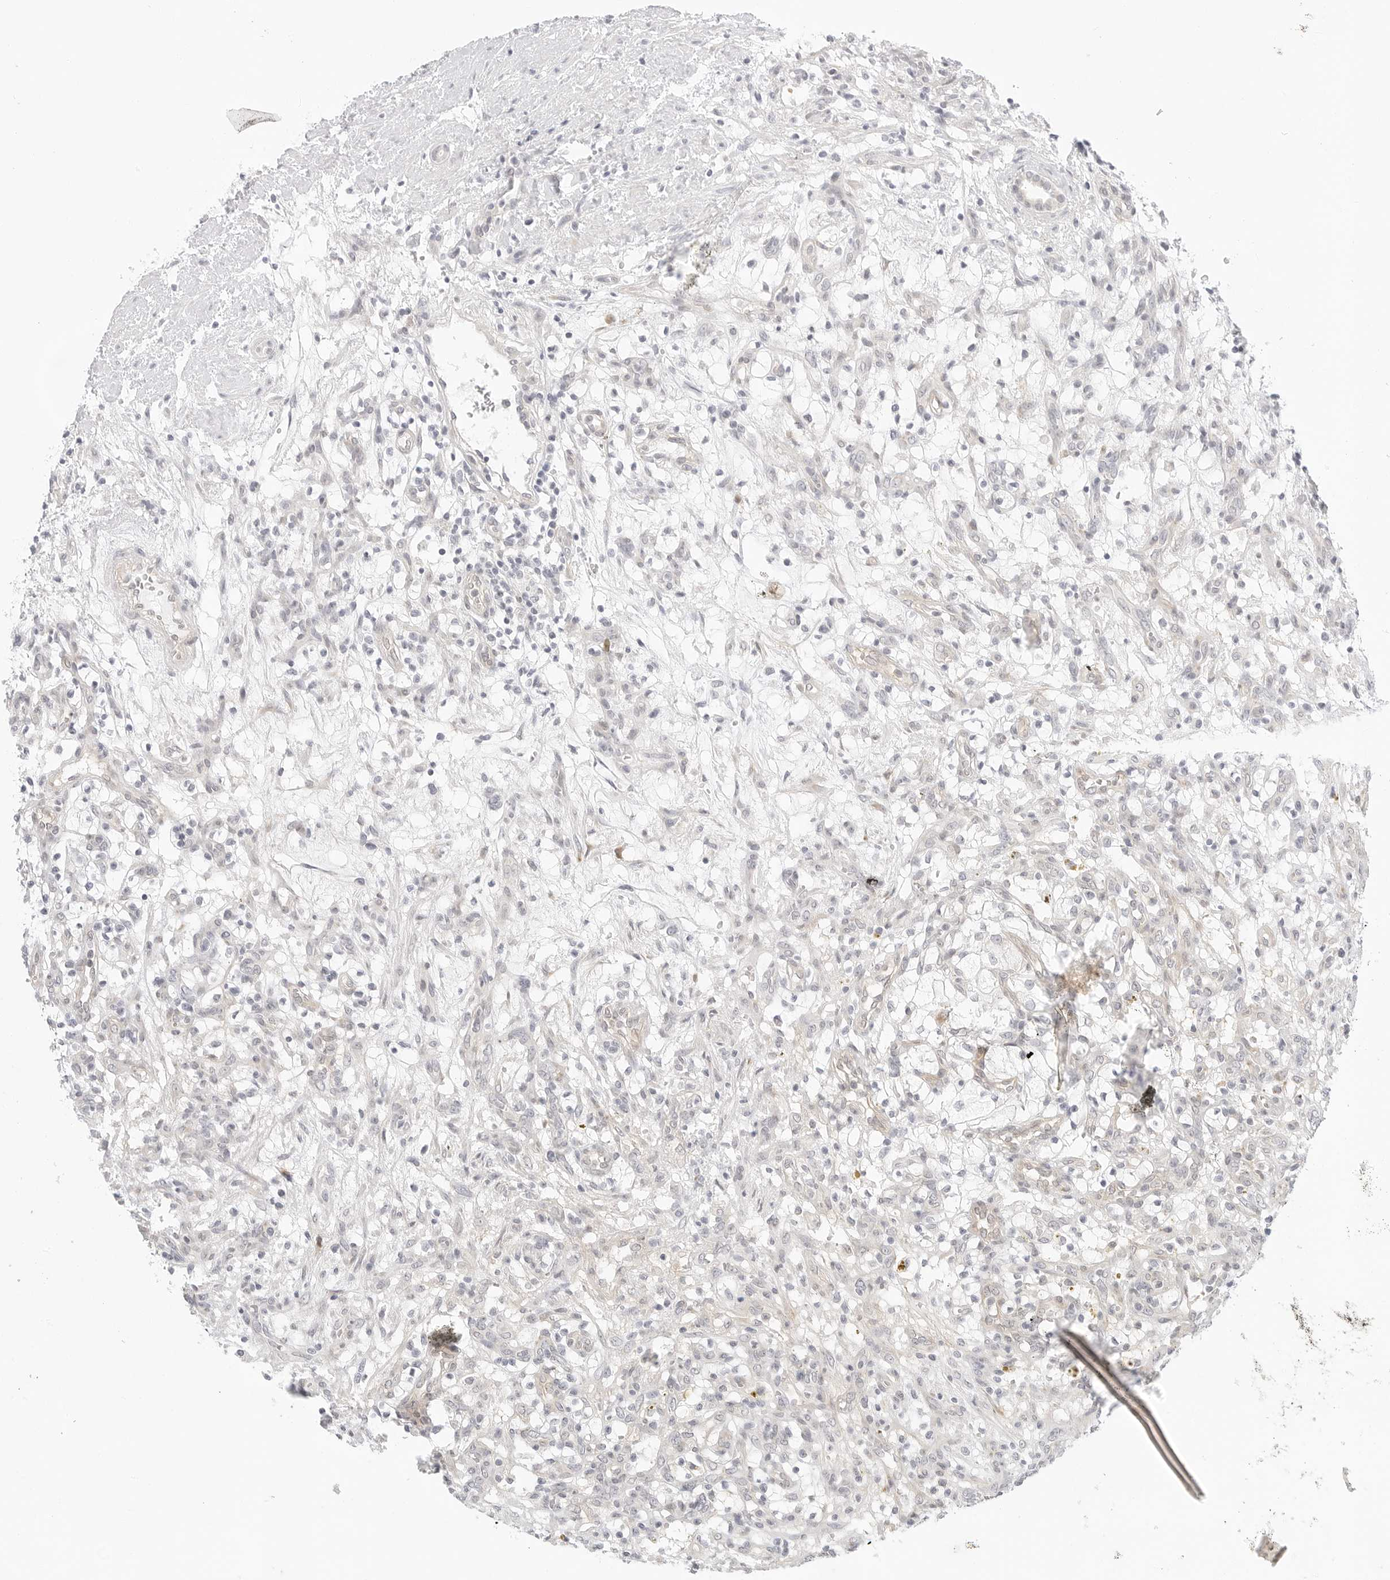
{"staining": {"intensity": "negative", "quantity": "none", "location": "none"}, "tissue": "renal cancer", "cell_type": "Tumor cells", "image_type": "cancer", "snomed": [{"axis": "morphology", "description": "Adenocarcinoma, NOS"}, {"axis": "topography", "description": "Kidney"}], "caption": "Renal adenocarcinoma stained for a protein using immunohistochemistry (IHC) demonstrates no positivity tumor cells.", "gene": "TCP1", "patient": {"sex": "female", "age": 57}}